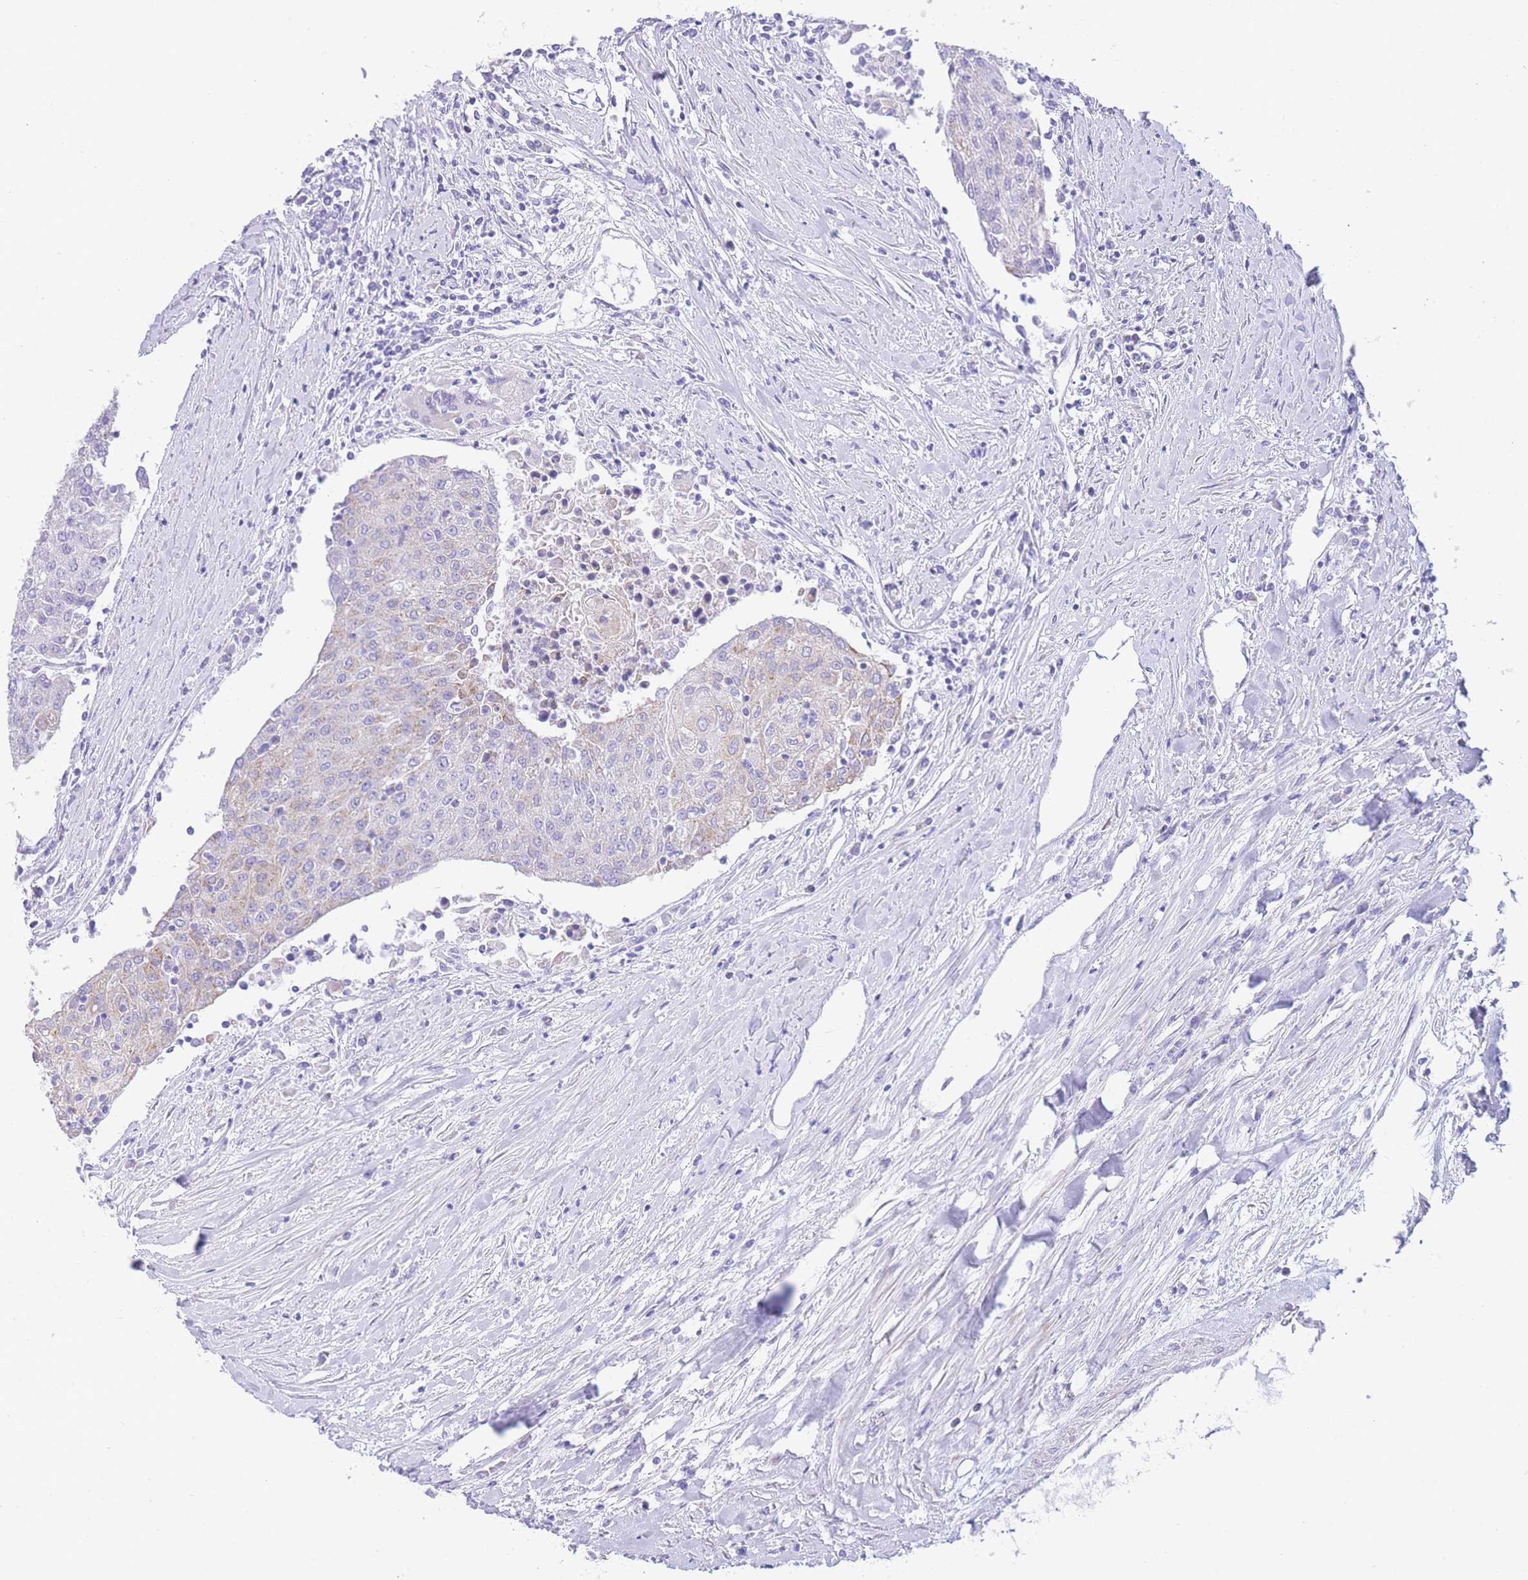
{"staining": {"intensity": "weak", "quantity": "<25%", "location": "cytoplasmic/membranous"}, "tissue": "urothelial cancer", "cell_type": "Tumor cells", "image_type": "cancer", "snomed": [{"axis": "morphology", "description": "Urothelial carcinoma, High grade"}, {"axis": "topography", "description": "Urinary bladder"}], "caption": "This is a histopathology image of immunohistochemistry staining of urothelial cancer, which shows no expression in tumor cells.", "gene": "ACSM4", "patient": {"sex": "female", "age": 85}}